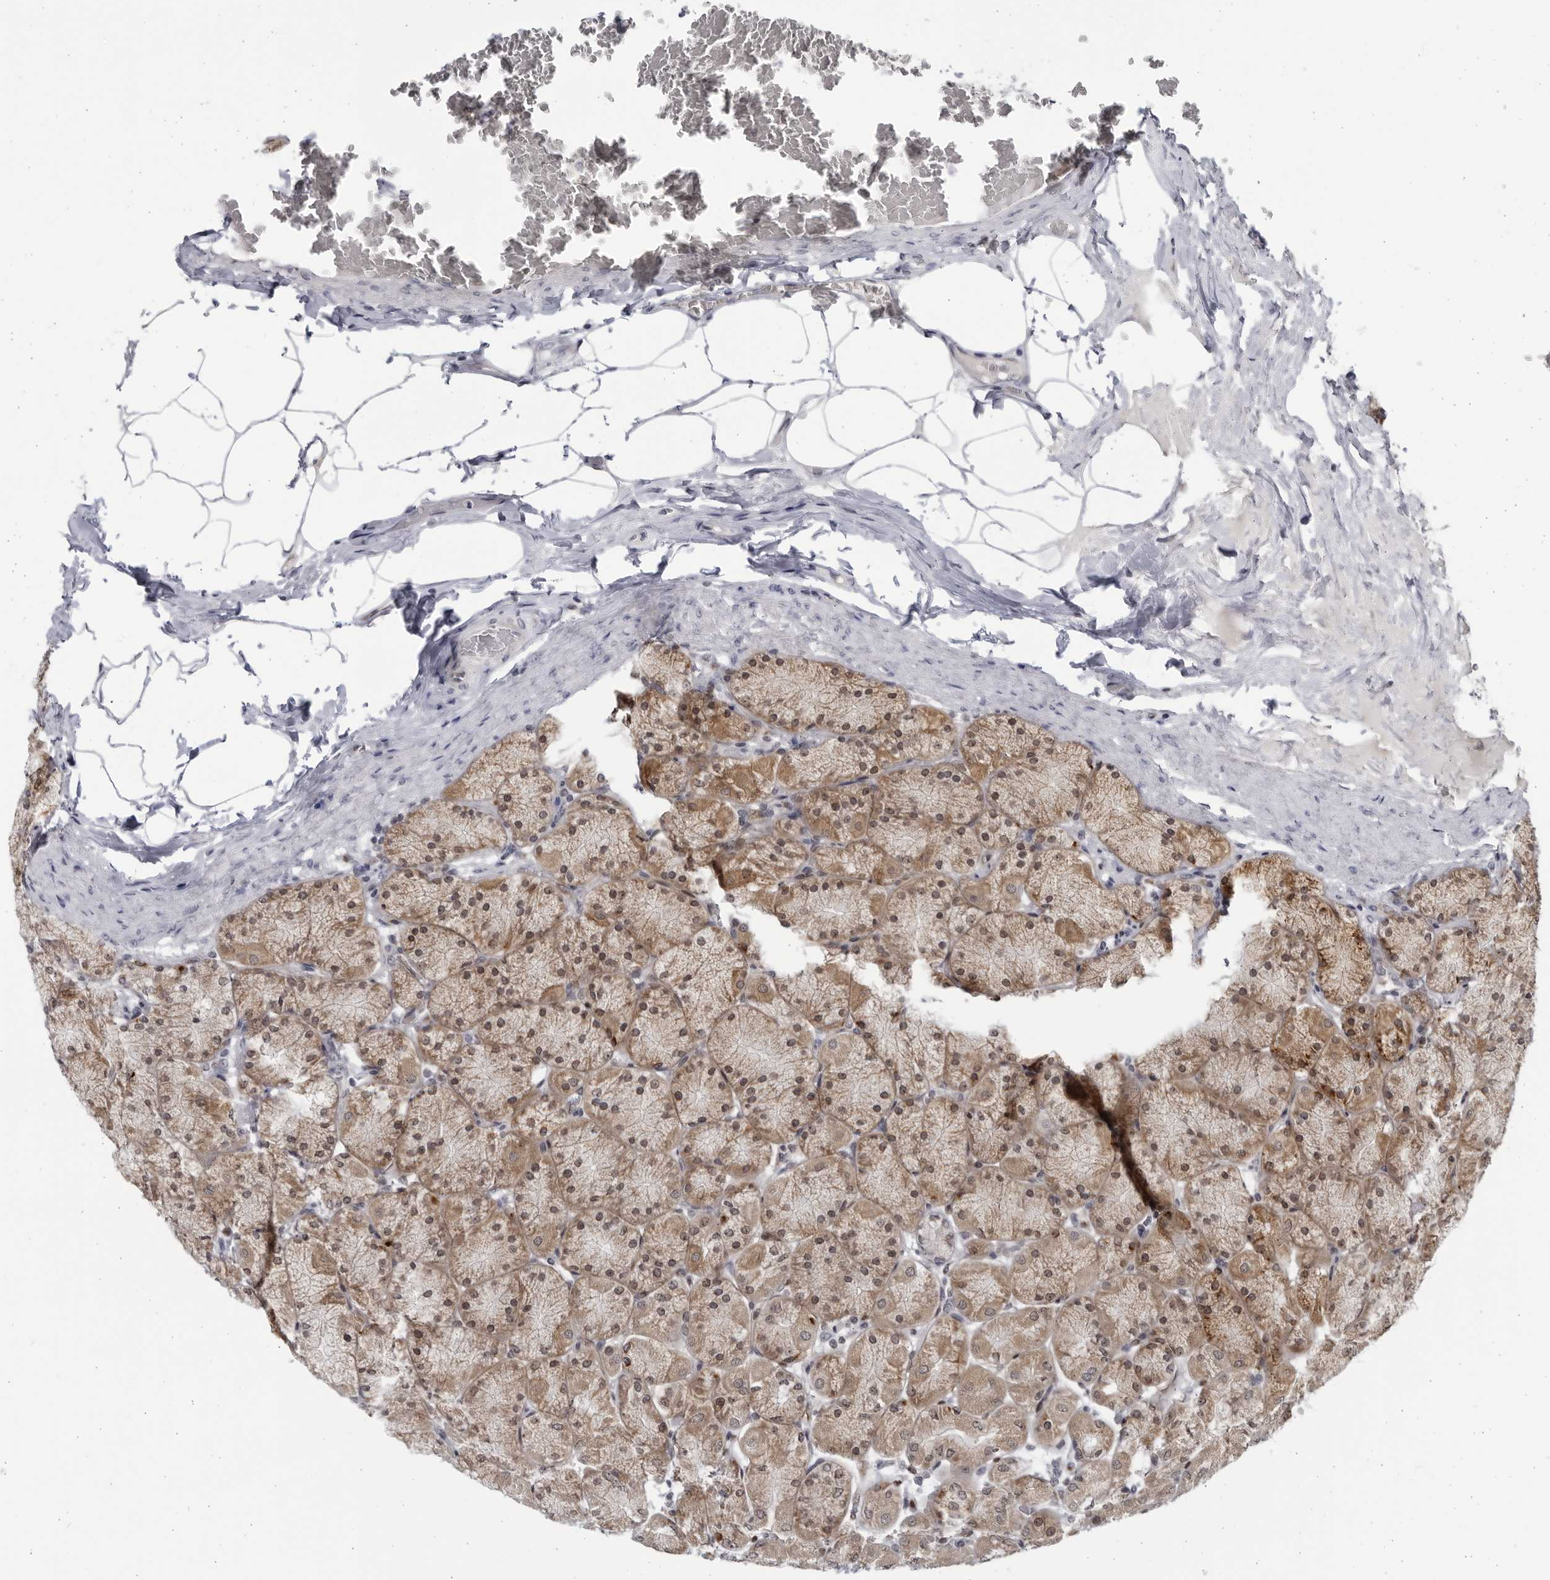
{"staining": {"intensity": "moderate", "quantity": ">75%", "location": "cytoplasmic/membranous,nuclear"}, "tissue": "stomach", "cell_type": "Glandular cells", "image_type": "normal", "snomed": [{"axis": "morphology", "description": "Normal tissue, NOS"}, {"axis": "topography", "description": "Stomach, upper"}], "caption": "Protein staining of normal stomach demonstrates moderate cytoplasmic/membranous,nuclear staining in approximately >75% of glandular cells. Immunohistochemistry (ihc) stains the protein in brown and the nuclei are stained blue.", "gene": "SLC25A22", "patient": {"sex": "female", "age": 56}}